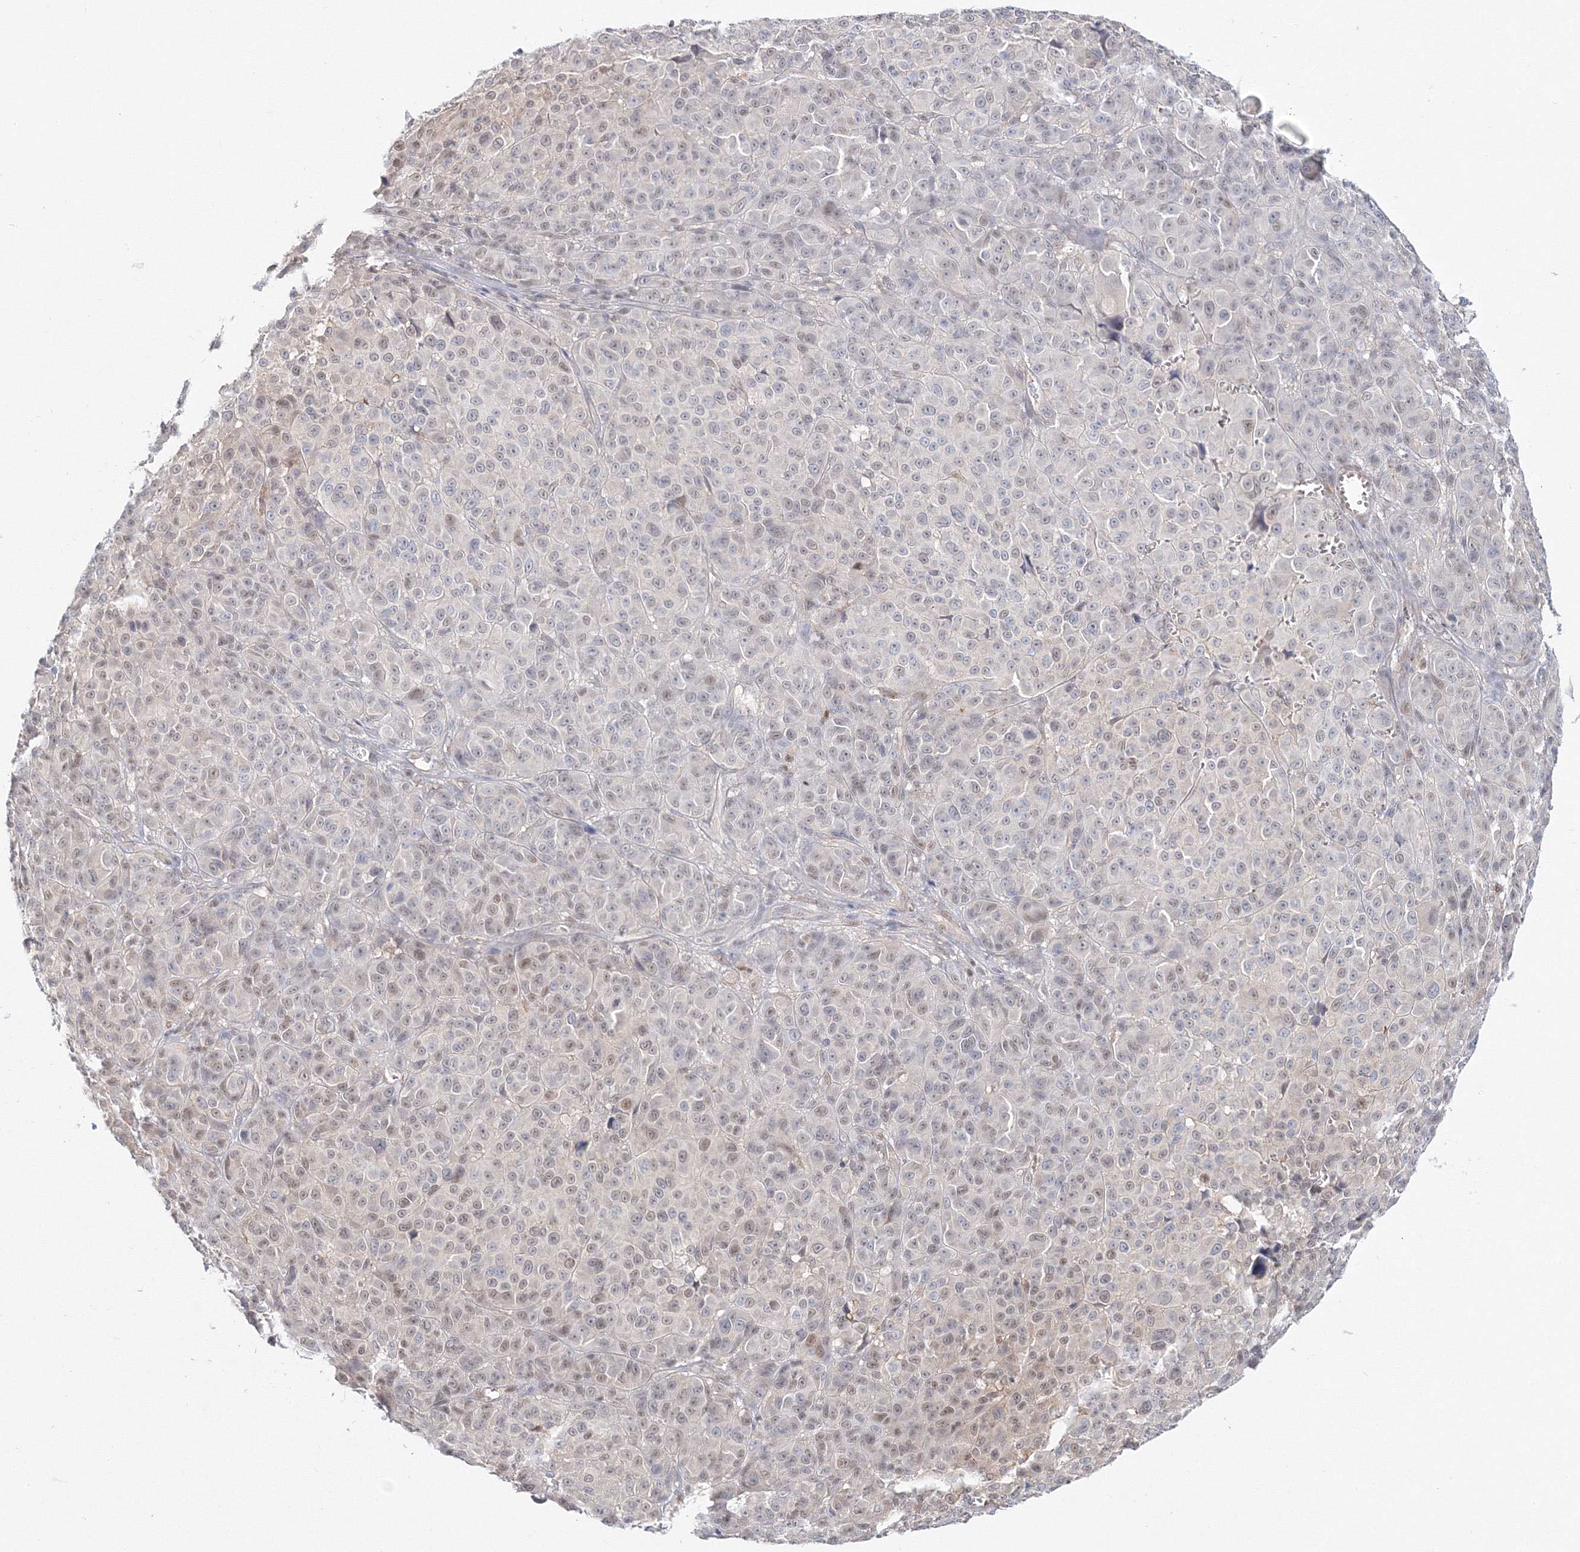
{"staining": {"intensity": "moderate", "quantity": "25%-75%", "location": "nuclear"}, "tissue": "melanoma", "cell_type": "Tumor cells", "image_type": "cancer", "snomed": [{"axis": "morphology", "description": "Malignant melanoma, NOS"}, {"axis": "topography", "description": "Skin"}], "caption": "DAB immunohistochemical staining of human melanoma displays moderate nuclear protein expression in about 25%-75% of tumor cells. (IHC, brightfield microscopy, high magnification).", "gene": "ARHGAP21", "patient": {"sex": "male", "age": 73}}